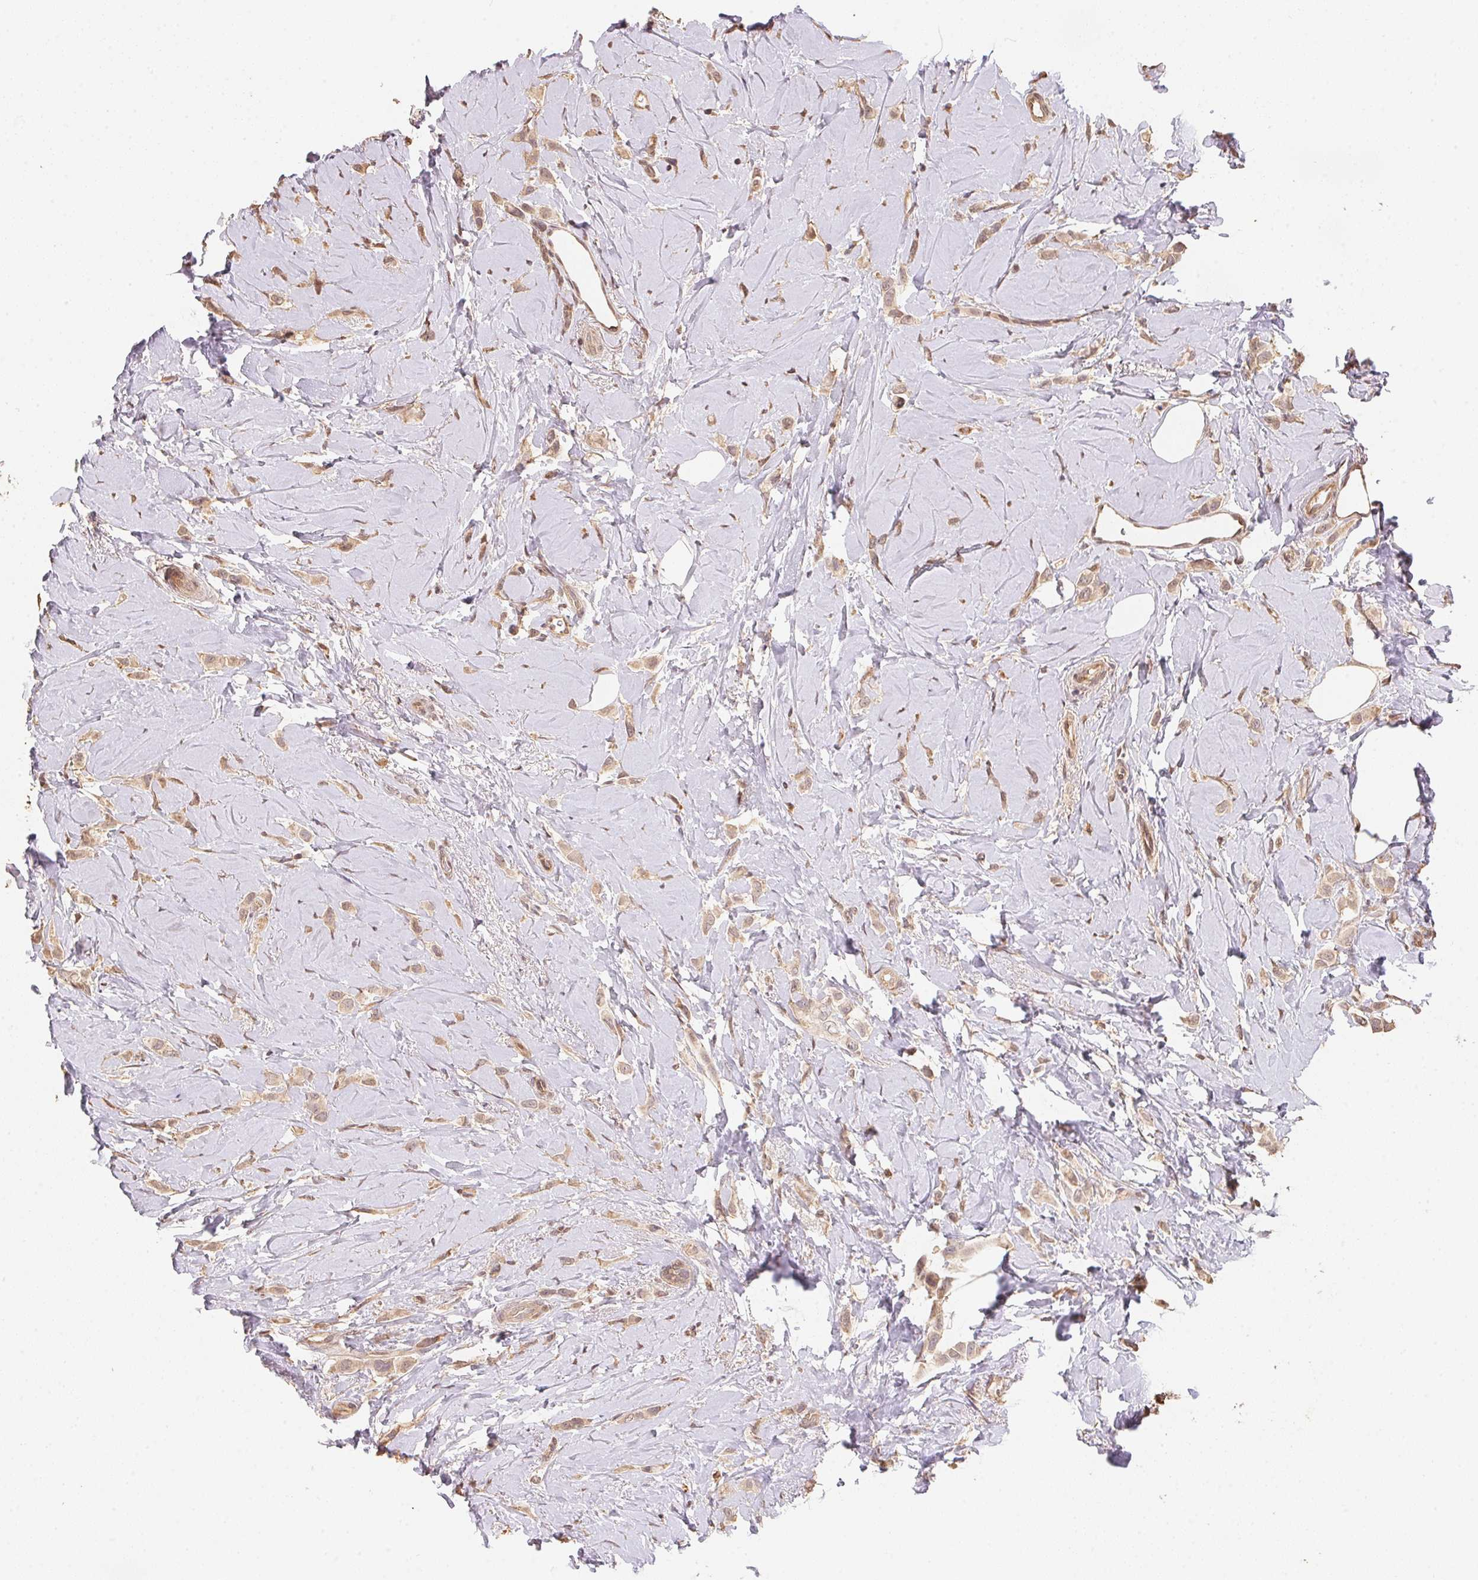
{"staining": {"intensity": "weak", "quantity": ">75%", "location": "cytoplasmic/membranous"}, "tissue": "breast cancer", "cell_type": "Tumor cells", "image_type": "cancer", "snomed": [{"axis": "morphology", "description": "Lobular carcinoma"}, {"axis": "topography", "description": "Breast"}], "caption": "Protein expression analysis of human lobular carcinoma (breast) reveals weak cytoplasmic/membranous expression in about >75% of tumor cells.", "gene": "TMEM222", "patient": {"sex": "female", "age": 66}}